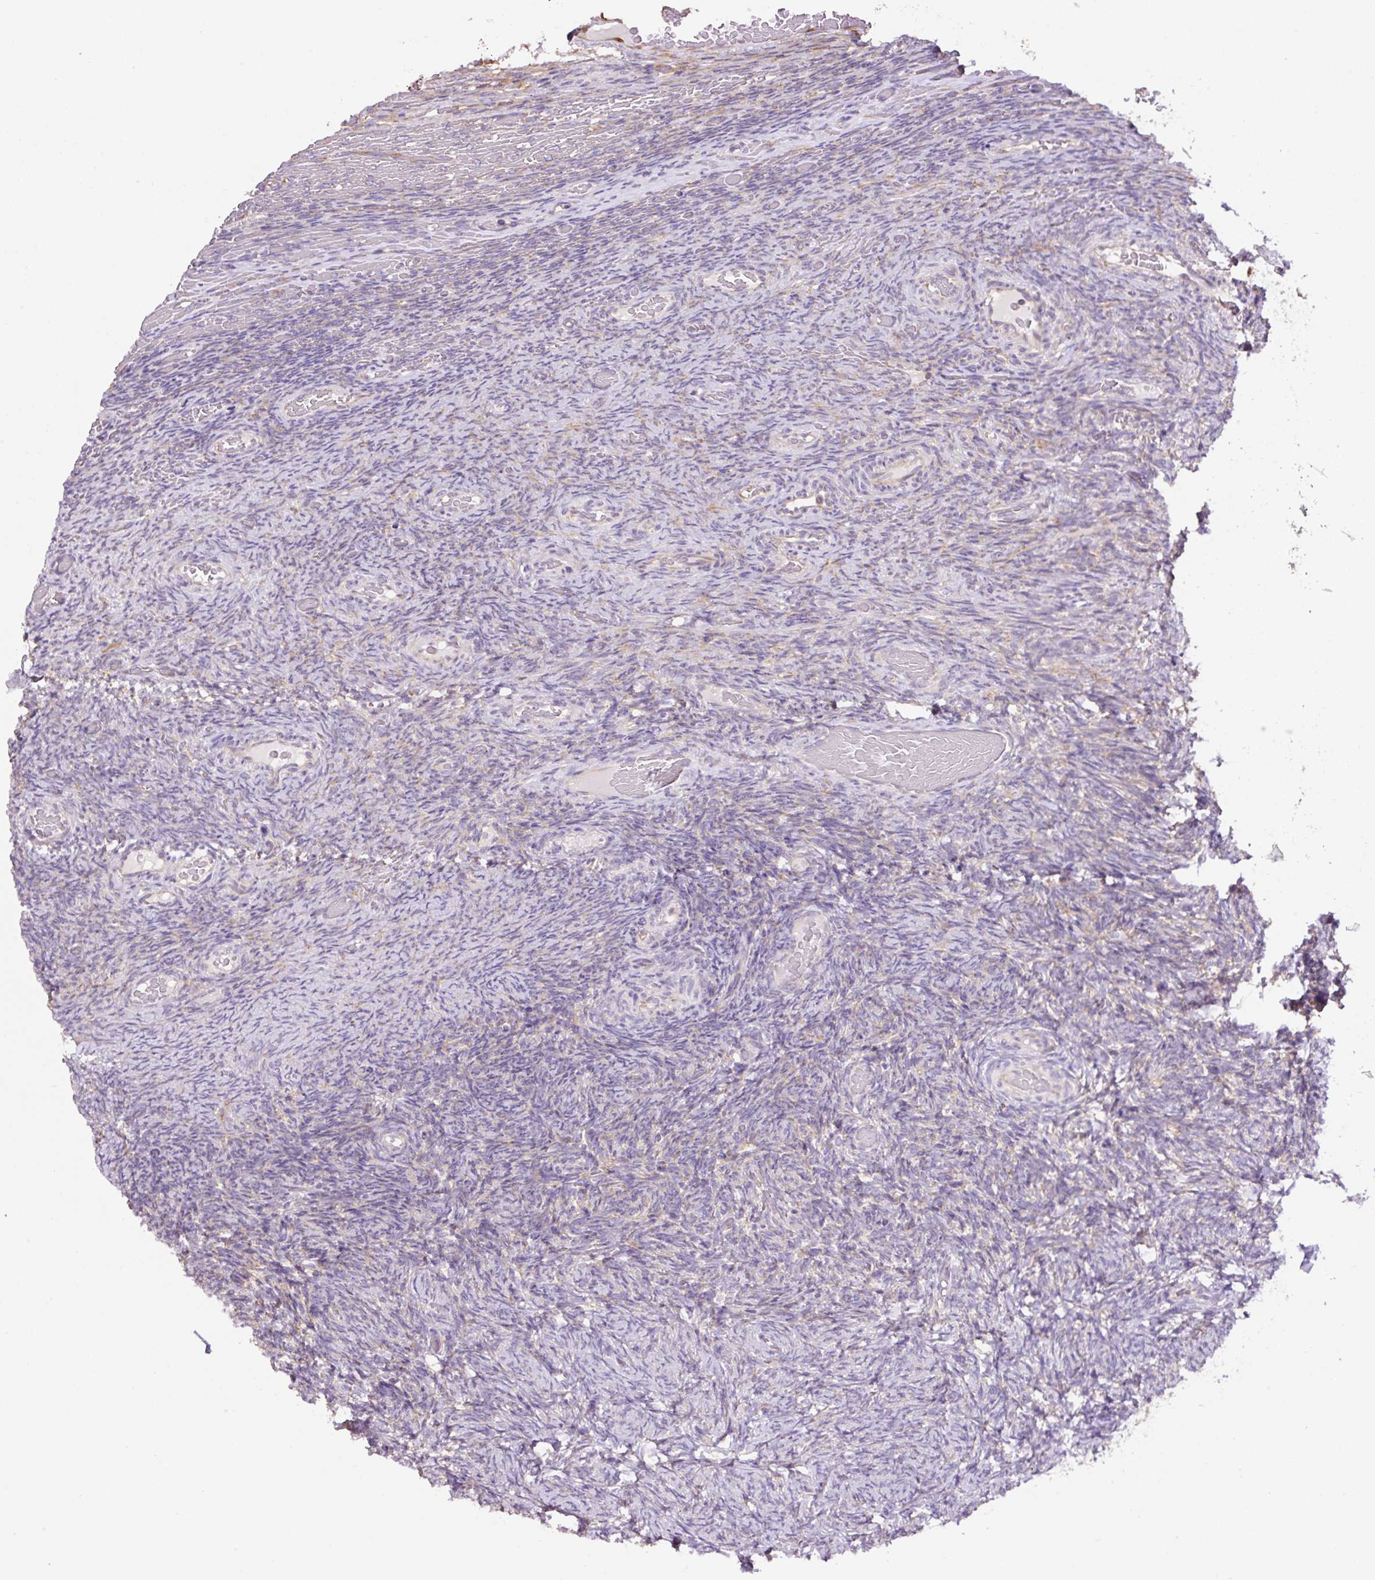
{"staining": {"intensity": "weak", "quantity": "25%-75%", "location": "cytoplasmic/membranous"}, "tissue": "ovary", "cell_type": "Ovarian stroma cells", "image_type": "normal", "snomed": [{"axis": "morphology", "description": "Normal tissue, NOS"}, {"axis": "topography", "description": "Ovary"}], "caption": "The micrograph displays immunohistochemical staining of normal ovary. There is weak cytoplasmic/membranous expression is appreciated in approximately 25%-75% of ovarian stroma cells. (brown staining indicates protein expression, while blue staining denotes nuclei).", "gene": "RPS23", "patient": {"sex": "female", "age": 34}}